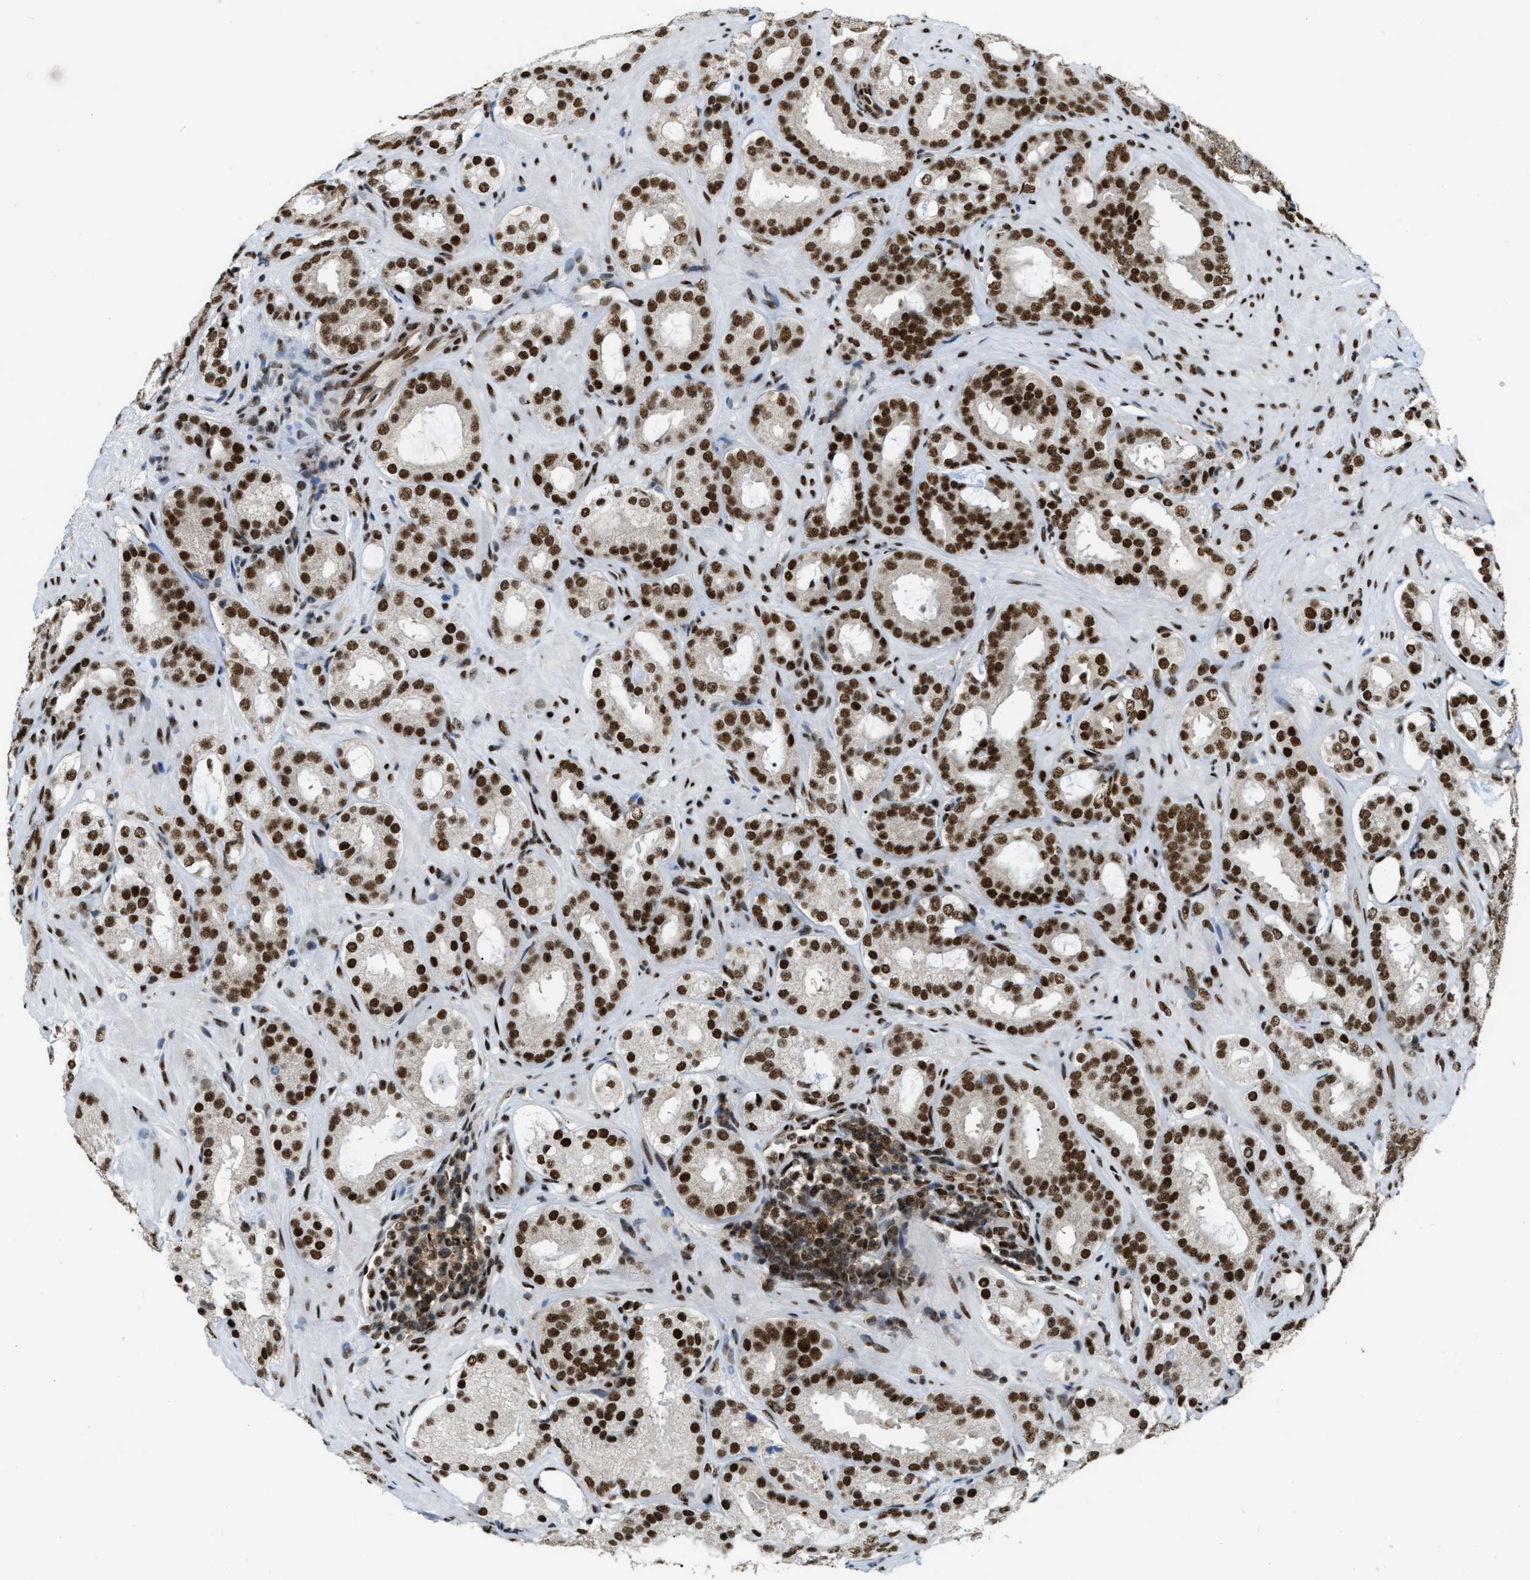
{"staining": {"intensity": "strong", "quantity": ">75%", "location": "nuclear"}, "tissue": "prostate cancer", "cell_type": "Tumor cells", "image_type": "cancer", "snomed": [{"axis": "morphology", "description": "Adenocarcinoma, Low grade"}, {"axis": "topography", "description": "Prostate"}], "caption": "A high amount of strong nuclear positivity is identified in approximately >75% of tumor cells in low-grade adenocarcinoma (prostate) tissue. The protein of interest is stained brown, and the nuclei are stained in blue (DAB (3,3'-diaminobenzidine) IHC with brightfield microscopy, high magnification).", "gene": "NUMA1", "patient": {"sex": "male", "age": 69}}